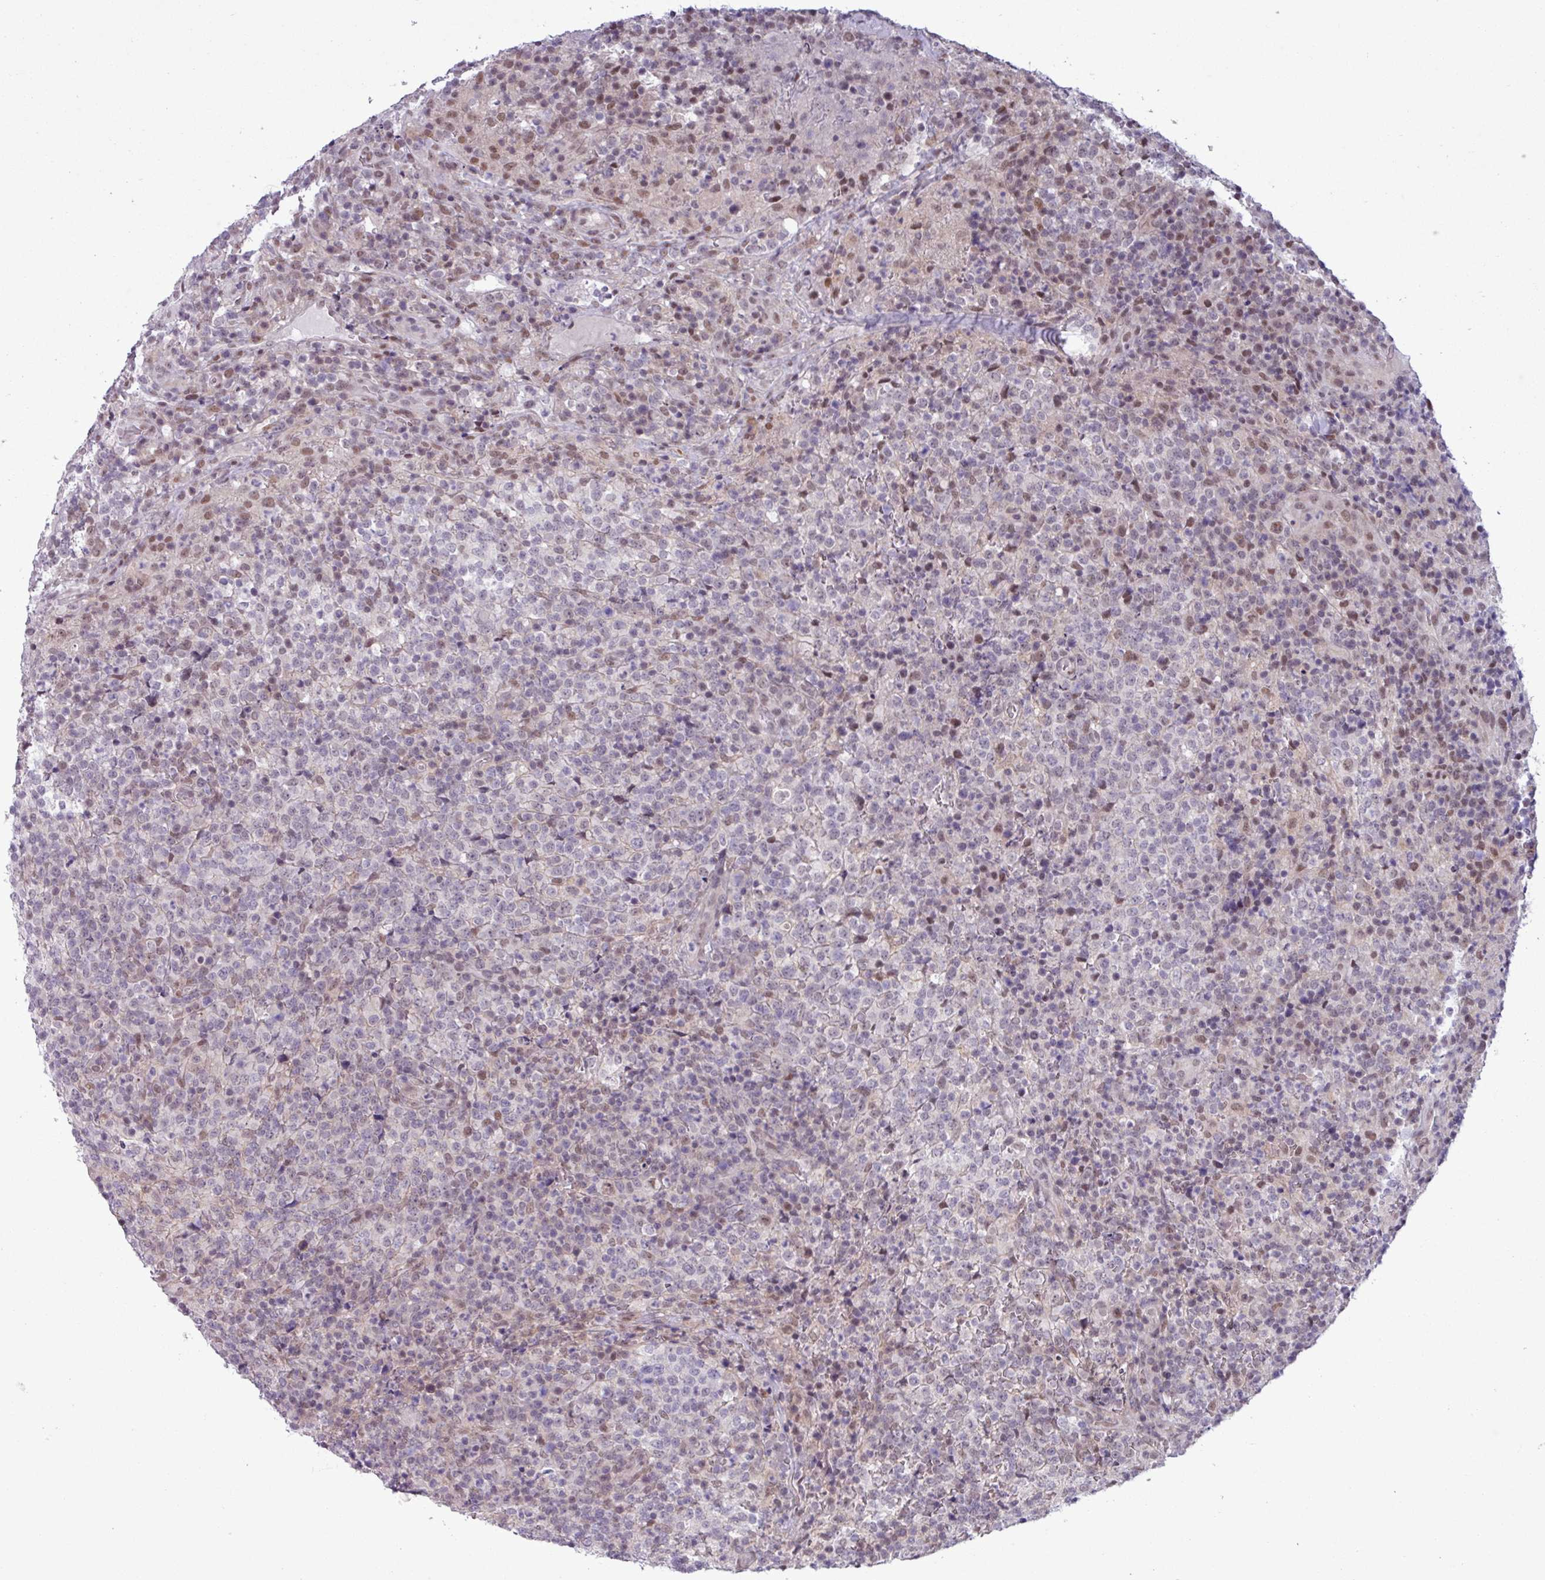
{"staining": {"intensity": "moderate", "quantity": "<25%", "location": "nuclear"}, "tissue": "lymphoma", "cell_type": "Tumor cells", "image_type": "cancer", "snomed": [{"axis": "morphology", "description": "Malignant lymphoma, non-Hodgkin's type, High grade"}, {"axis": "topography", "description": "Lymph node"}], "caption": "IHC image of neoplastic tissue: high-grade malignant lymphoma, non-Hodgkin's type stained using immunohistochemistry exhibits low levels of moderate protein expression localized specifically in the nuclear of tumor cells, appearing as a nuclear brown color.", "gene": "NOTCH2", "patient": {"sex": "male", "age": 54}}